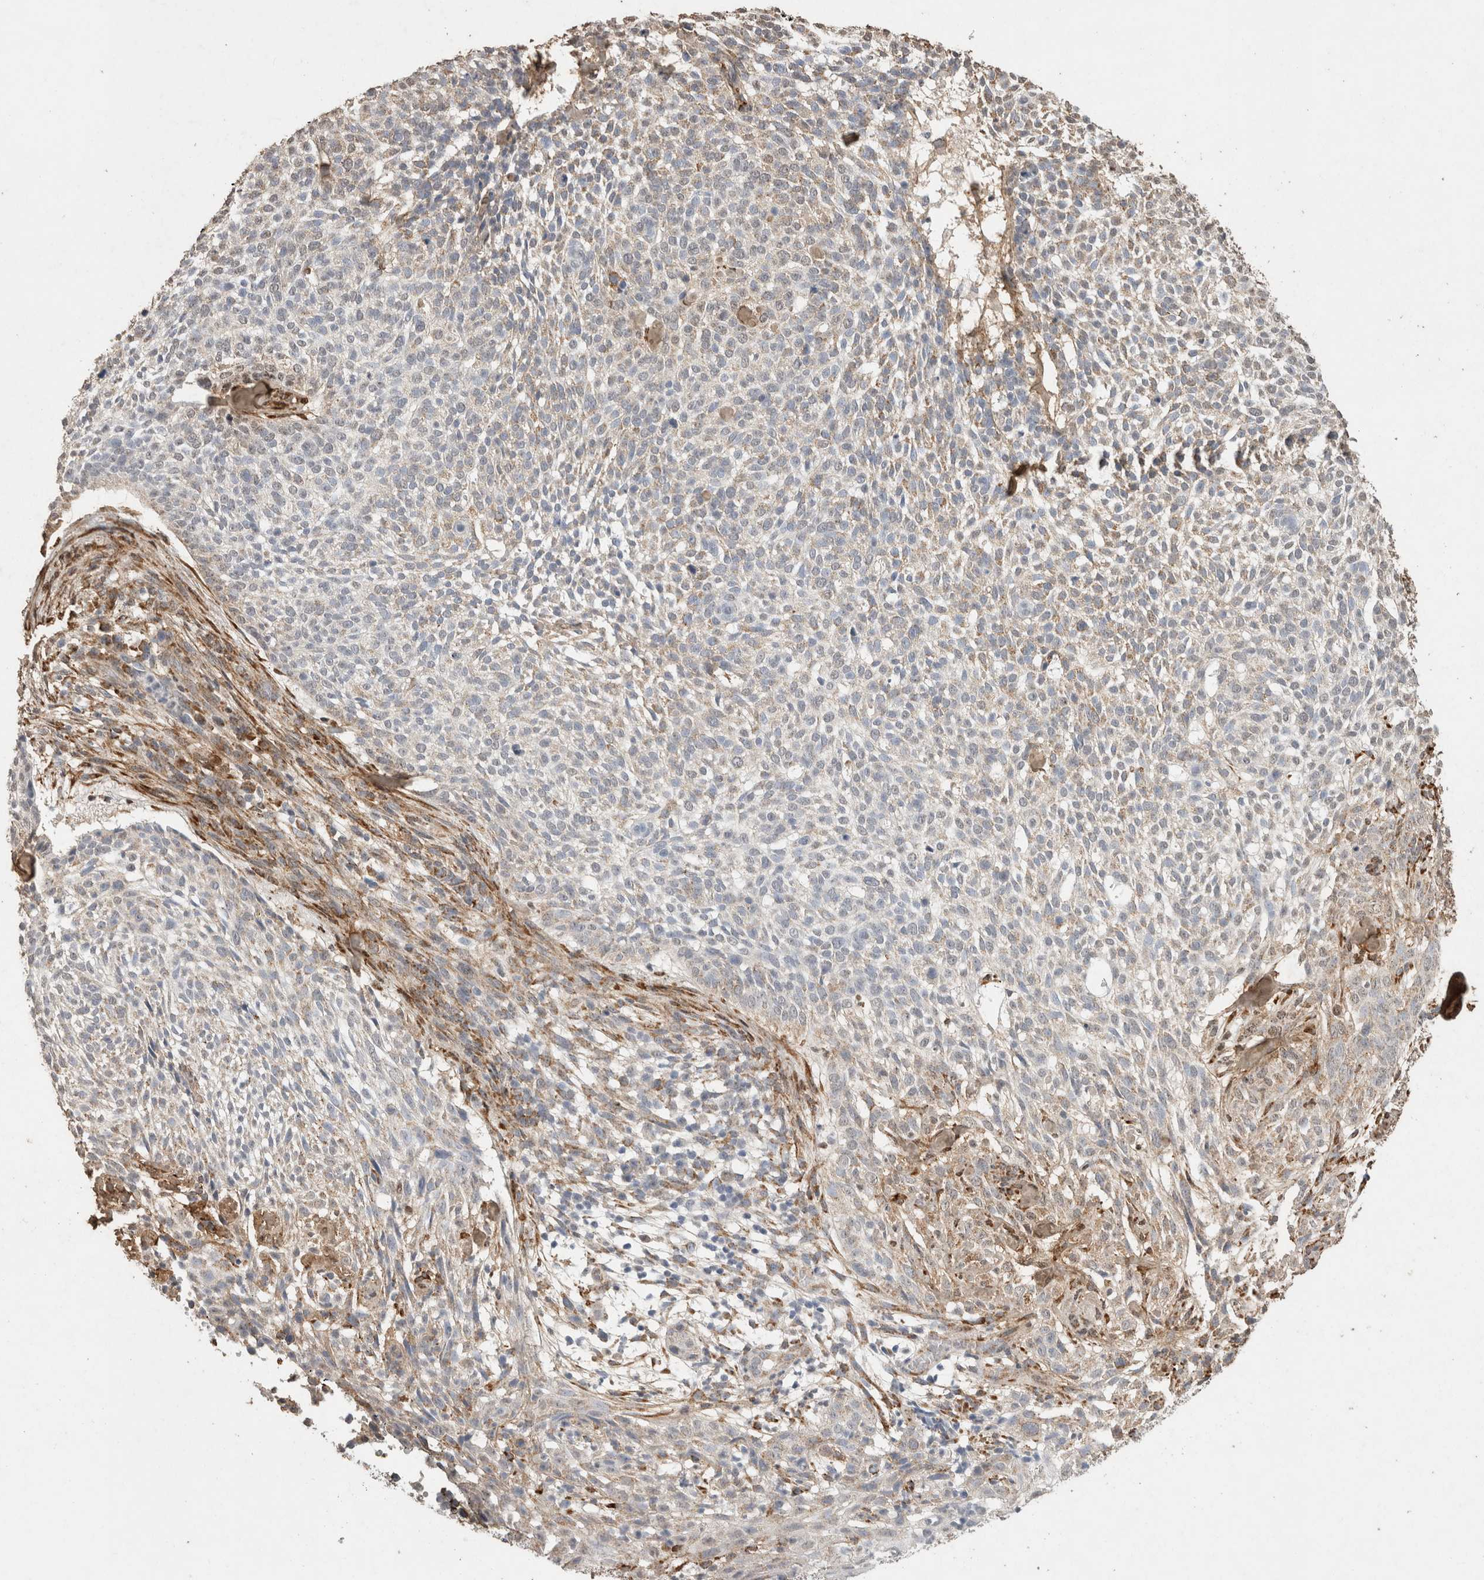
{"staining": {"intensity": "moderate", "quantity": "<25%", "location": "cytoplasmic/membranous"}, "tissue": "skin cancer", "cell_type": "Tumor cells", "image_type": "cancer", "snomed": [{"axis": "morphology", "description": "Basal cell carcinoma"}, {"axis": "topography", "description": "Skin"}], "caption": "Skin cancer (basal cell carcinoma) stained with IHC exhibits moderate cytoplasmic/membranous staining in about <25% of tumor cells. The staining was performed using DAB to visualize the protein expression in brown, while the nuclei were stained in blue with hematoxylin (Magnification: 20x).", "gene": "C1QTNF5", "patient": {"sex": "female", "age": 64}}